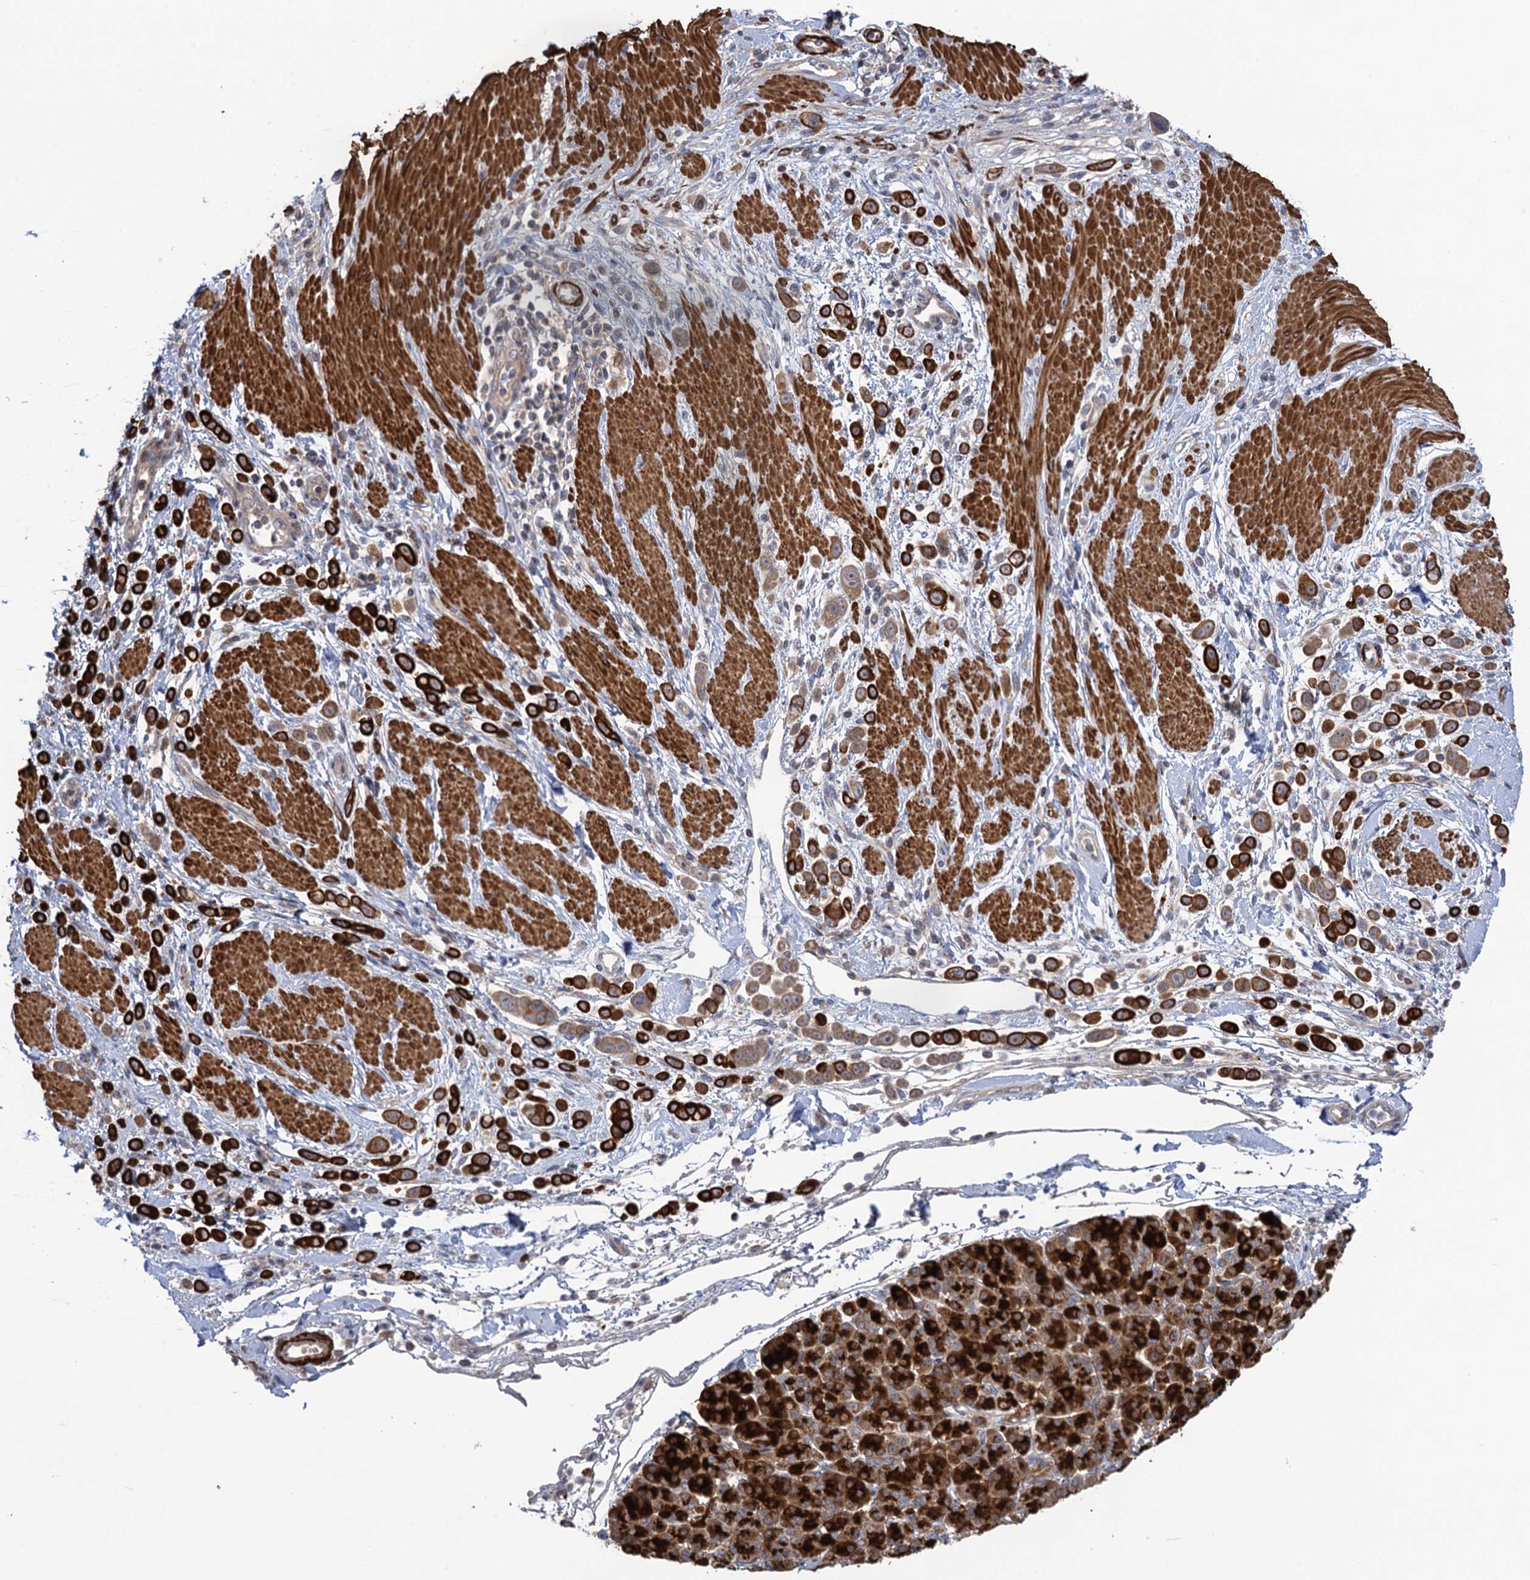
{"staining": {"intensity": "strong", "quantity": ">75%", "location": "cytoplasmic/membranous"}, "tissue": "pancreatic cancer", "cell_type": "Tumor cells", "image_type": "cancer", "snomed": [{"axis": "morphology", "description": "Normal tissue, NOS"}, {"axis": "morphology", "description": "Adenocarcinoma, NOS"}, {"axis": "topography", "description": "Pancreas"}], "caption": "About >75% of tumor cells in pancreatic adenocarcinoma reveal strong cytoplasmic/membranous protein staining as visualized by brown immunohistochemical staining.", "gene": "WDR88", "patient": {"sex": "female", "age": 64}}